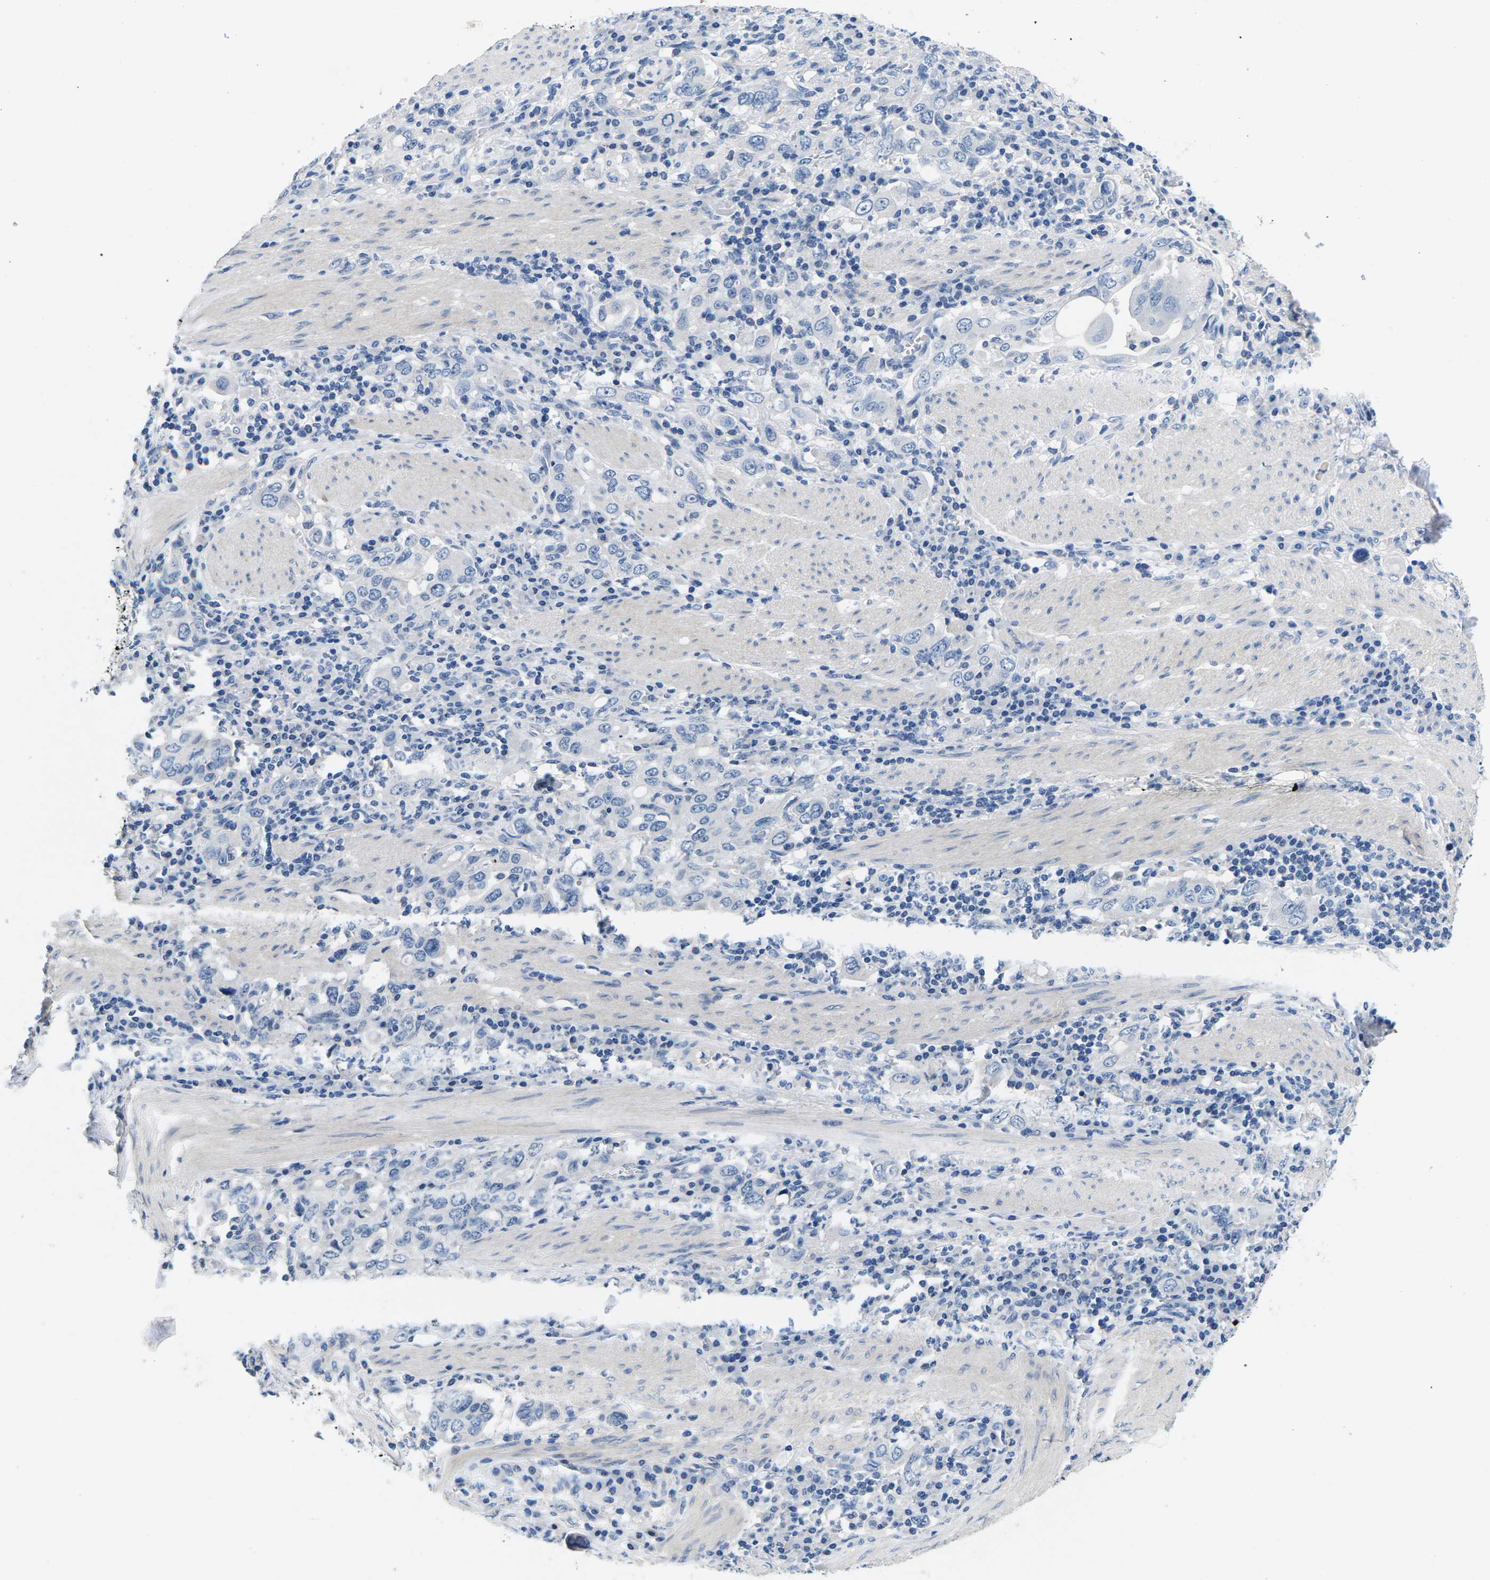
{"staining": {"intensity": "negative", "quantity": "none", "location": "none"}, "tissue": "stomach cancer", "cell_type": "Tumor cells", "image_type": "cancer", "snomed": [{"axis": "morphology", "description": "Adenocarcinoma, NOS"}, {"axis": "topography", "description": "Stomach, upper"}], "caption": "An immunohistochemistry micrograph of stomach cancer (adenocarcinoma) is shown. There is no staining in tumor cells of stomach cancer (adenocarcinoma).", "gene": "TSPAN2", "patient": {"sex": "male", "age": 62}}